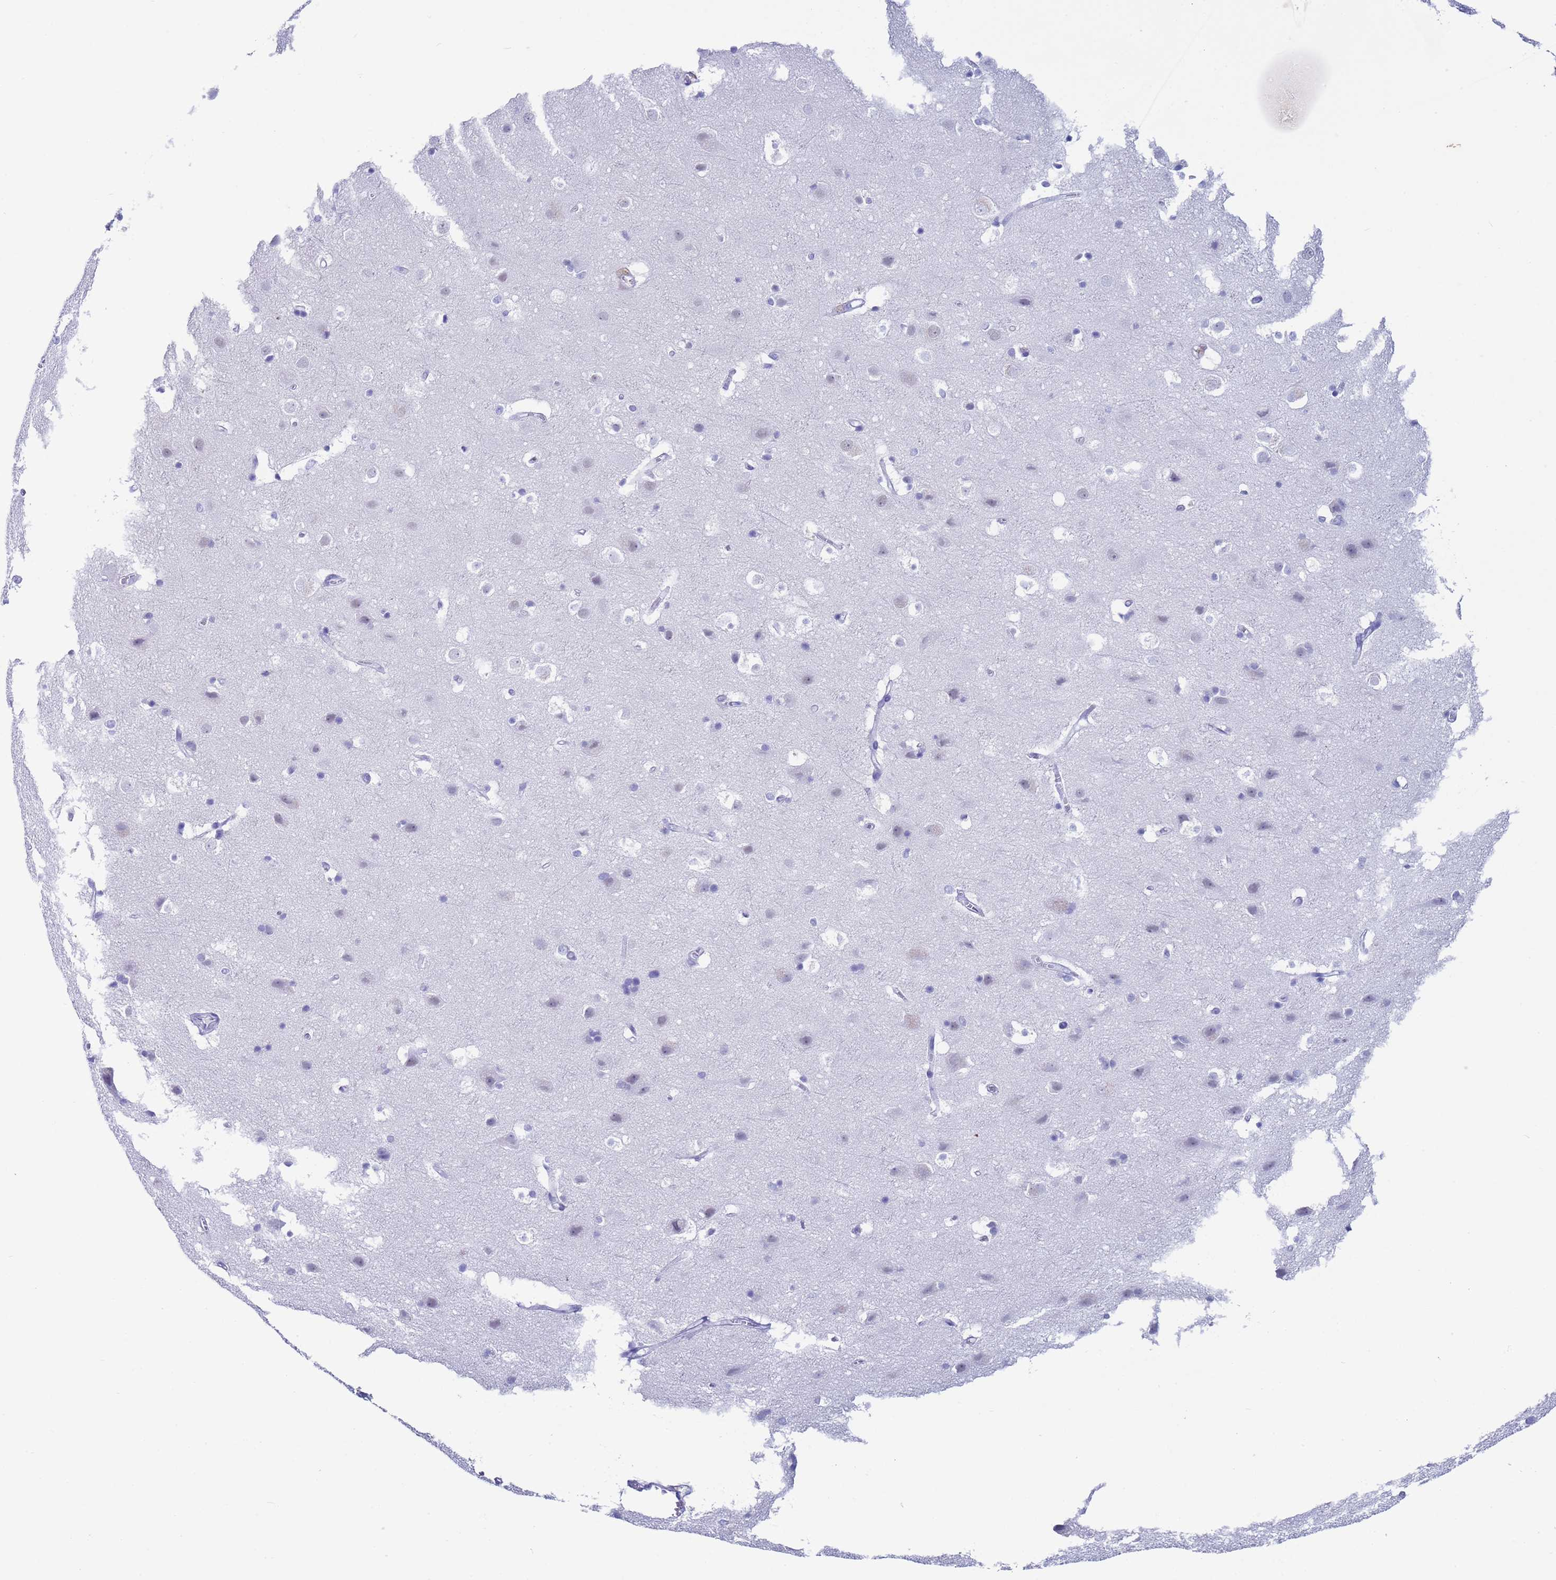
{"staining": {"intensity": "negative", "quantity": "none", "location": "none"}, "tissue": "cerebral cortex", "cell_type": "Endothelial cells", "image_type": "normal", "snomed": [{"axis": "morphology", "description": "Normal tissue, NOS"}, {"axis": "topography", "description": "Cerebral cortex"}], "caption": "Immunohistochemical staining of unremarkable human cerebral cortex displays no significant expression in endothelial cells. (DAB (3,3'-diaminobenzidine) IHC visualized using brightfield microscopy, high magnification).", "gene": "CKM", "patient": {"sex": "male", "age": 54}}